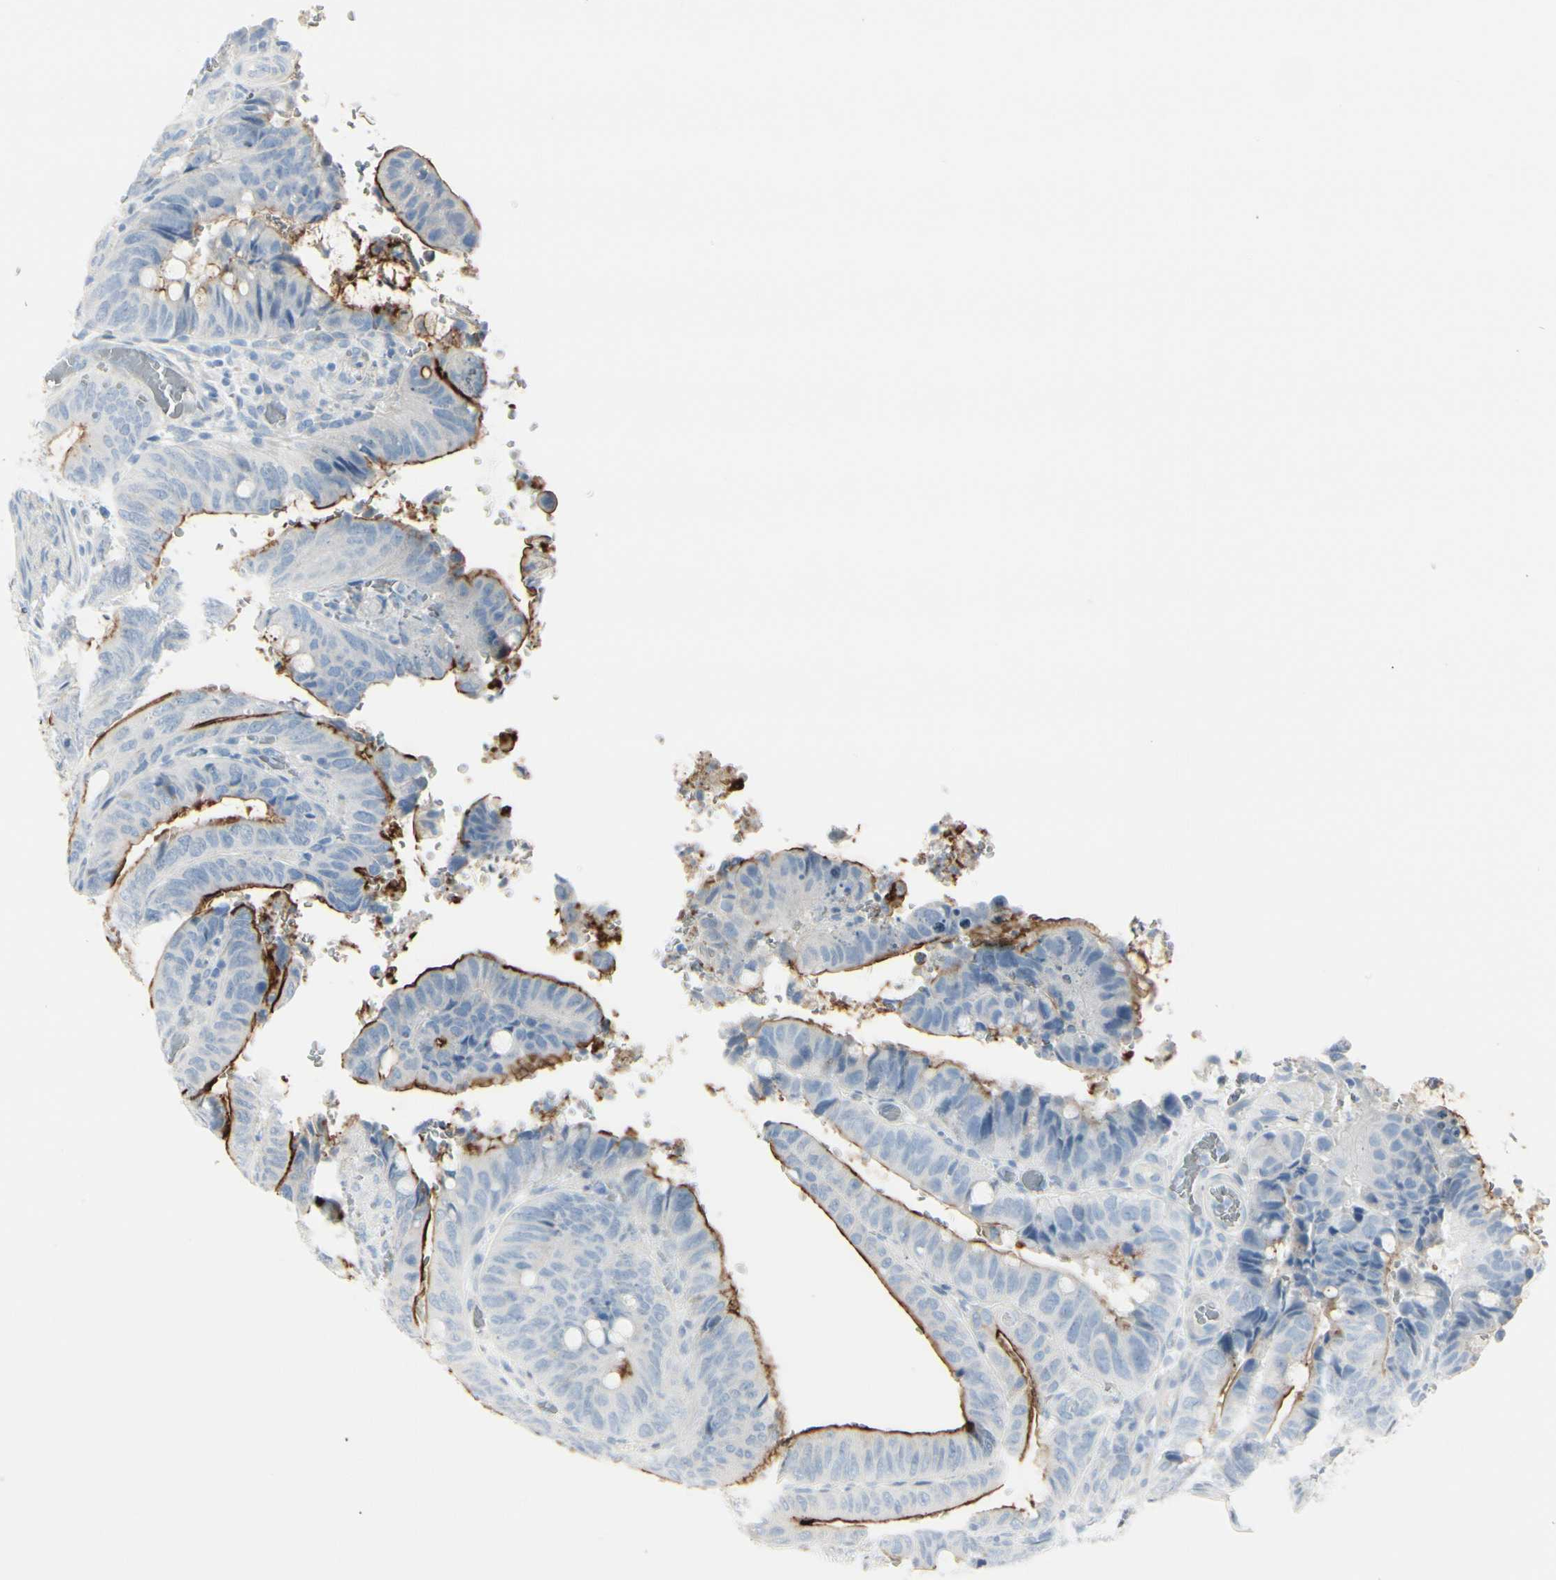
{"staining": {"intensity": "strong", "quantity": "25%-75%", "location": "cytoplasmic/membranous"}, "tissue": "colorectal cancer", "cell_type": "Tumor cells", "image_type": "cancer", "snomed": [{"axis": "morphology", "description": "Normal tissue, NOS"}, {"axis": "morphology", "description": "Adenocarcinoma, NOS"}, {"axis": "topography", "description": "Rectum"}, {"axis": "topography", "description": "Peripheral nerve tissue"}], "caption": "Colorectal cancer (adenocarcinoma) tissue displays strong cytoplasmic/membranous staining in about 25%-75% of tumor cells (DAB IHC, brown staining for protein, blue staining for nuclei).", "gene": "CDHR5", "patient": {"sex": "male", "age": 92}}